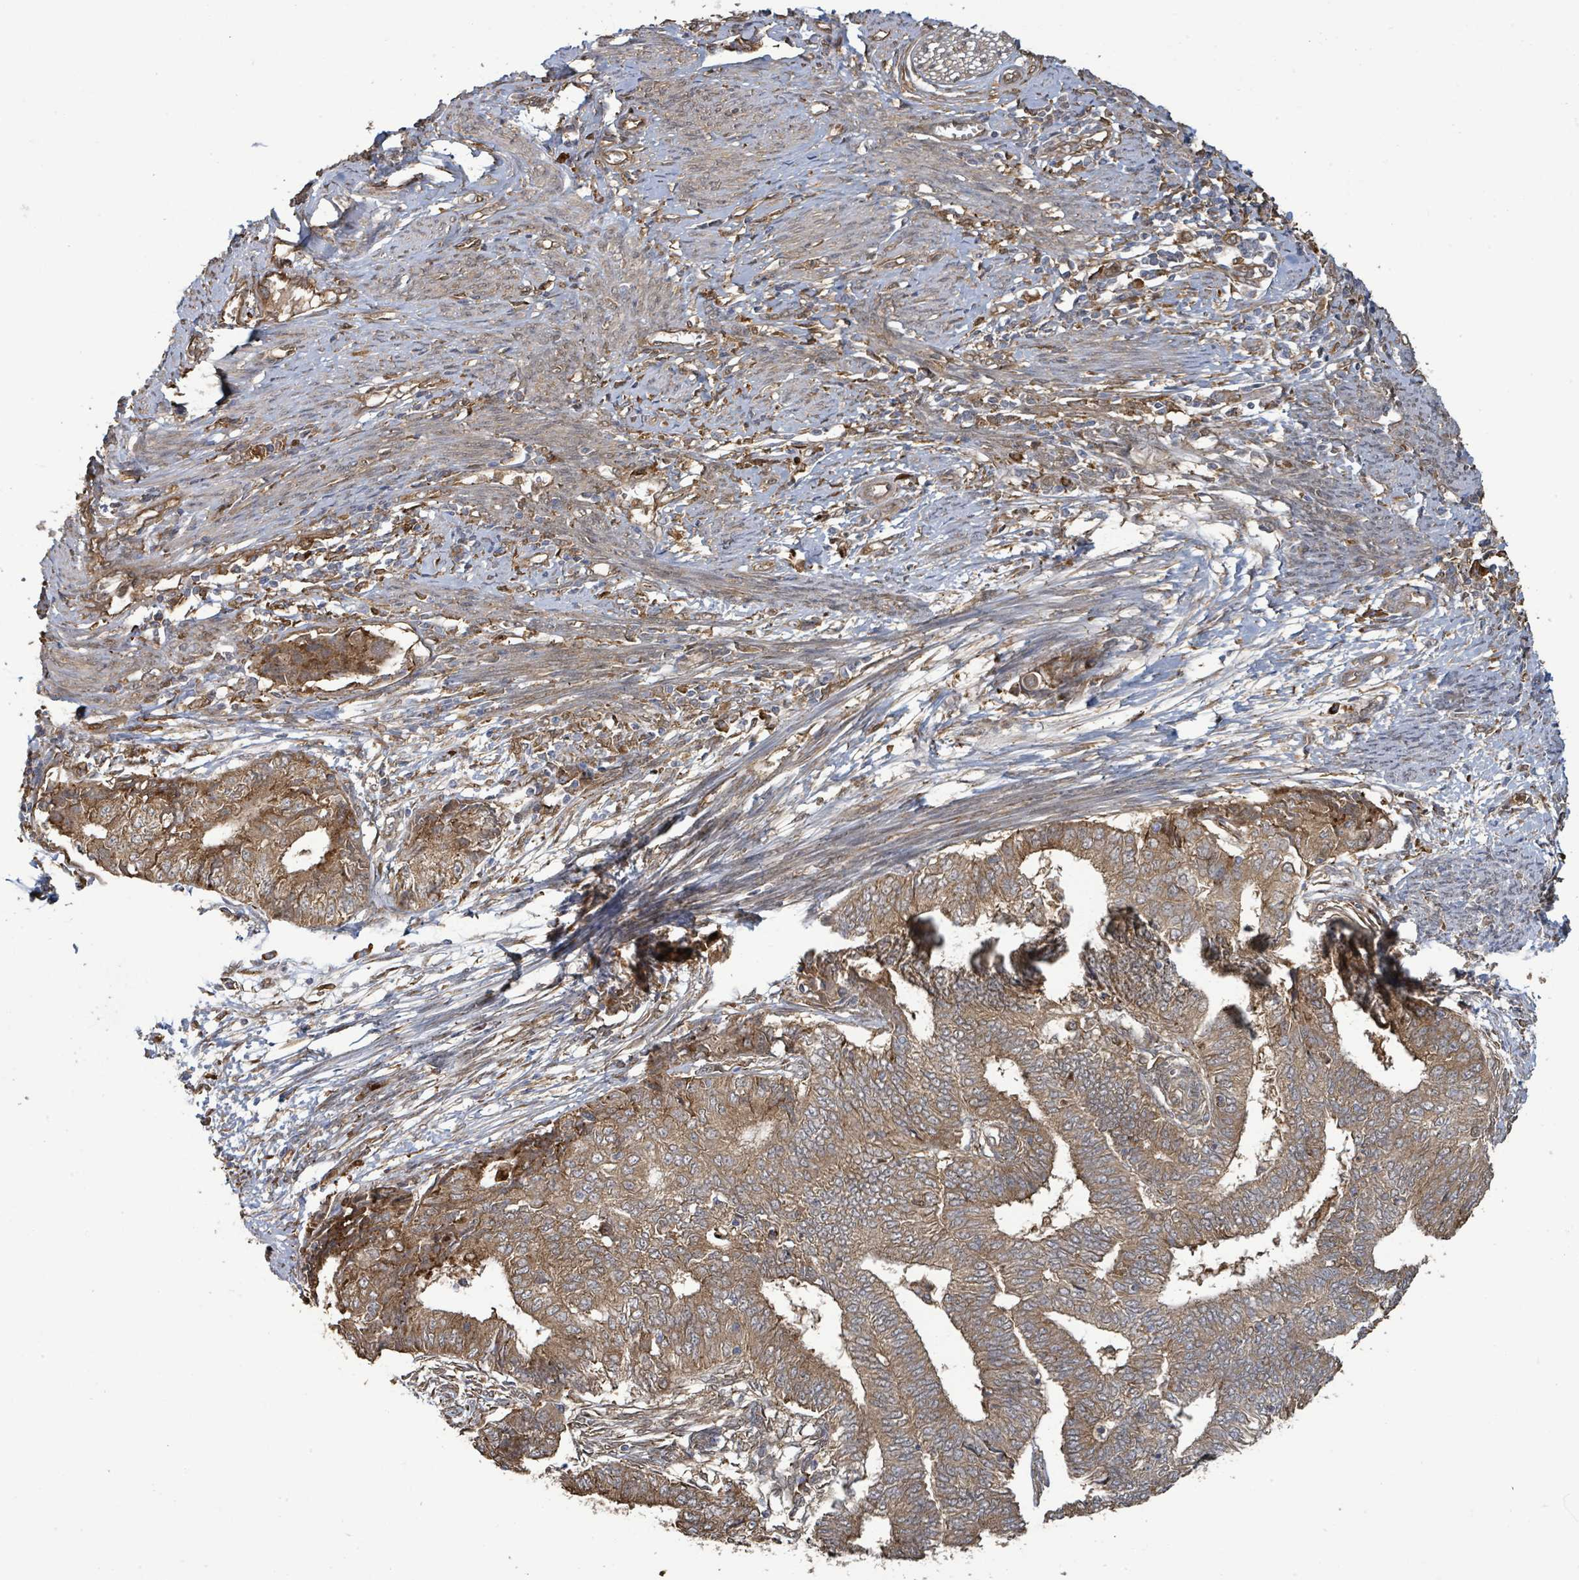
{"staining": {"intensity": "moderate", "quantity": ">75%", "location": "cytoplasmic/membranous"}, "tissue": "endometrial cancer", "cell_type": "Tumor cells", "image_type": "cancer", "snomed": [{"axis": "morphology", "description": "Adenocarcinoma, NOS"}, {"axis": "topography", "description": "Endometrium"}], "caption": "A histopathology image showing moderate cytoplasmic/membranous expression in about >75% of tumor cells in endometrial cancer (adenocarcinoma), as visualized by brown immunohistochemical staining.", "gene": "ARPIN", "patient": {"sex": "female", "age": 62}}